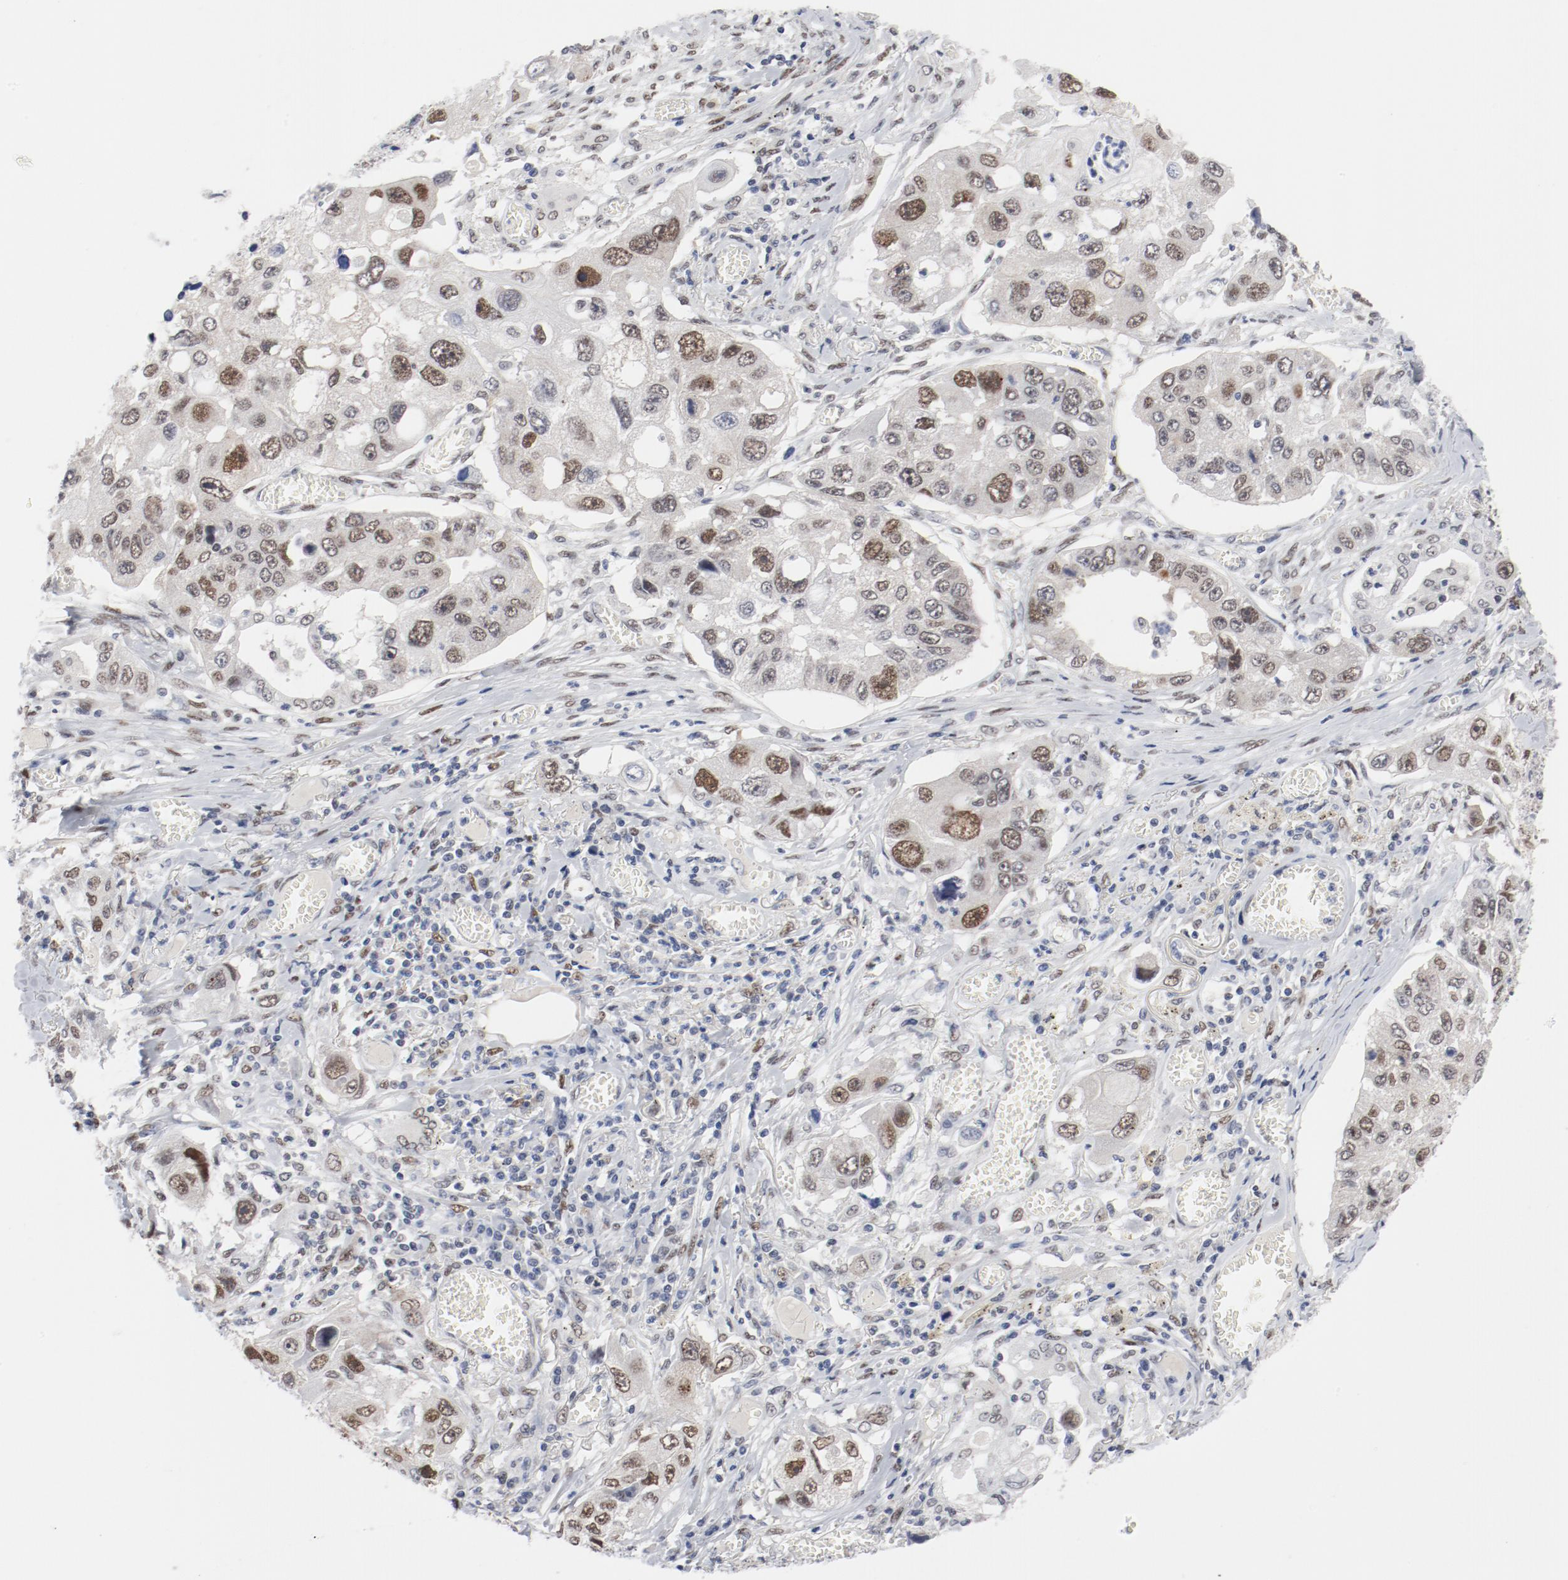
{"staining": {"intensity": "moderate", "quantity": ">75%", "location": "nuclear"}, "tissue": "lung cancer", "cell_type": "Tumor cells", "image_type": "cancer", "snomed": [{"axis": "morphology", "description": "Squamous cell carcinoma, NOS"}, {"axis": "topography", "description": "Lung"}], "caption": "A micrograph of human lung cancer (squamous cell carcinoma) stained for a protein displays moderate nuclear brown staining in tumor cells. Immunohistochemistry (ihc) stains the protein of interest in brown and the nuclei are stained blue.", "gene": "ARNT", "patient": {"sex": "male", "age": 71}}